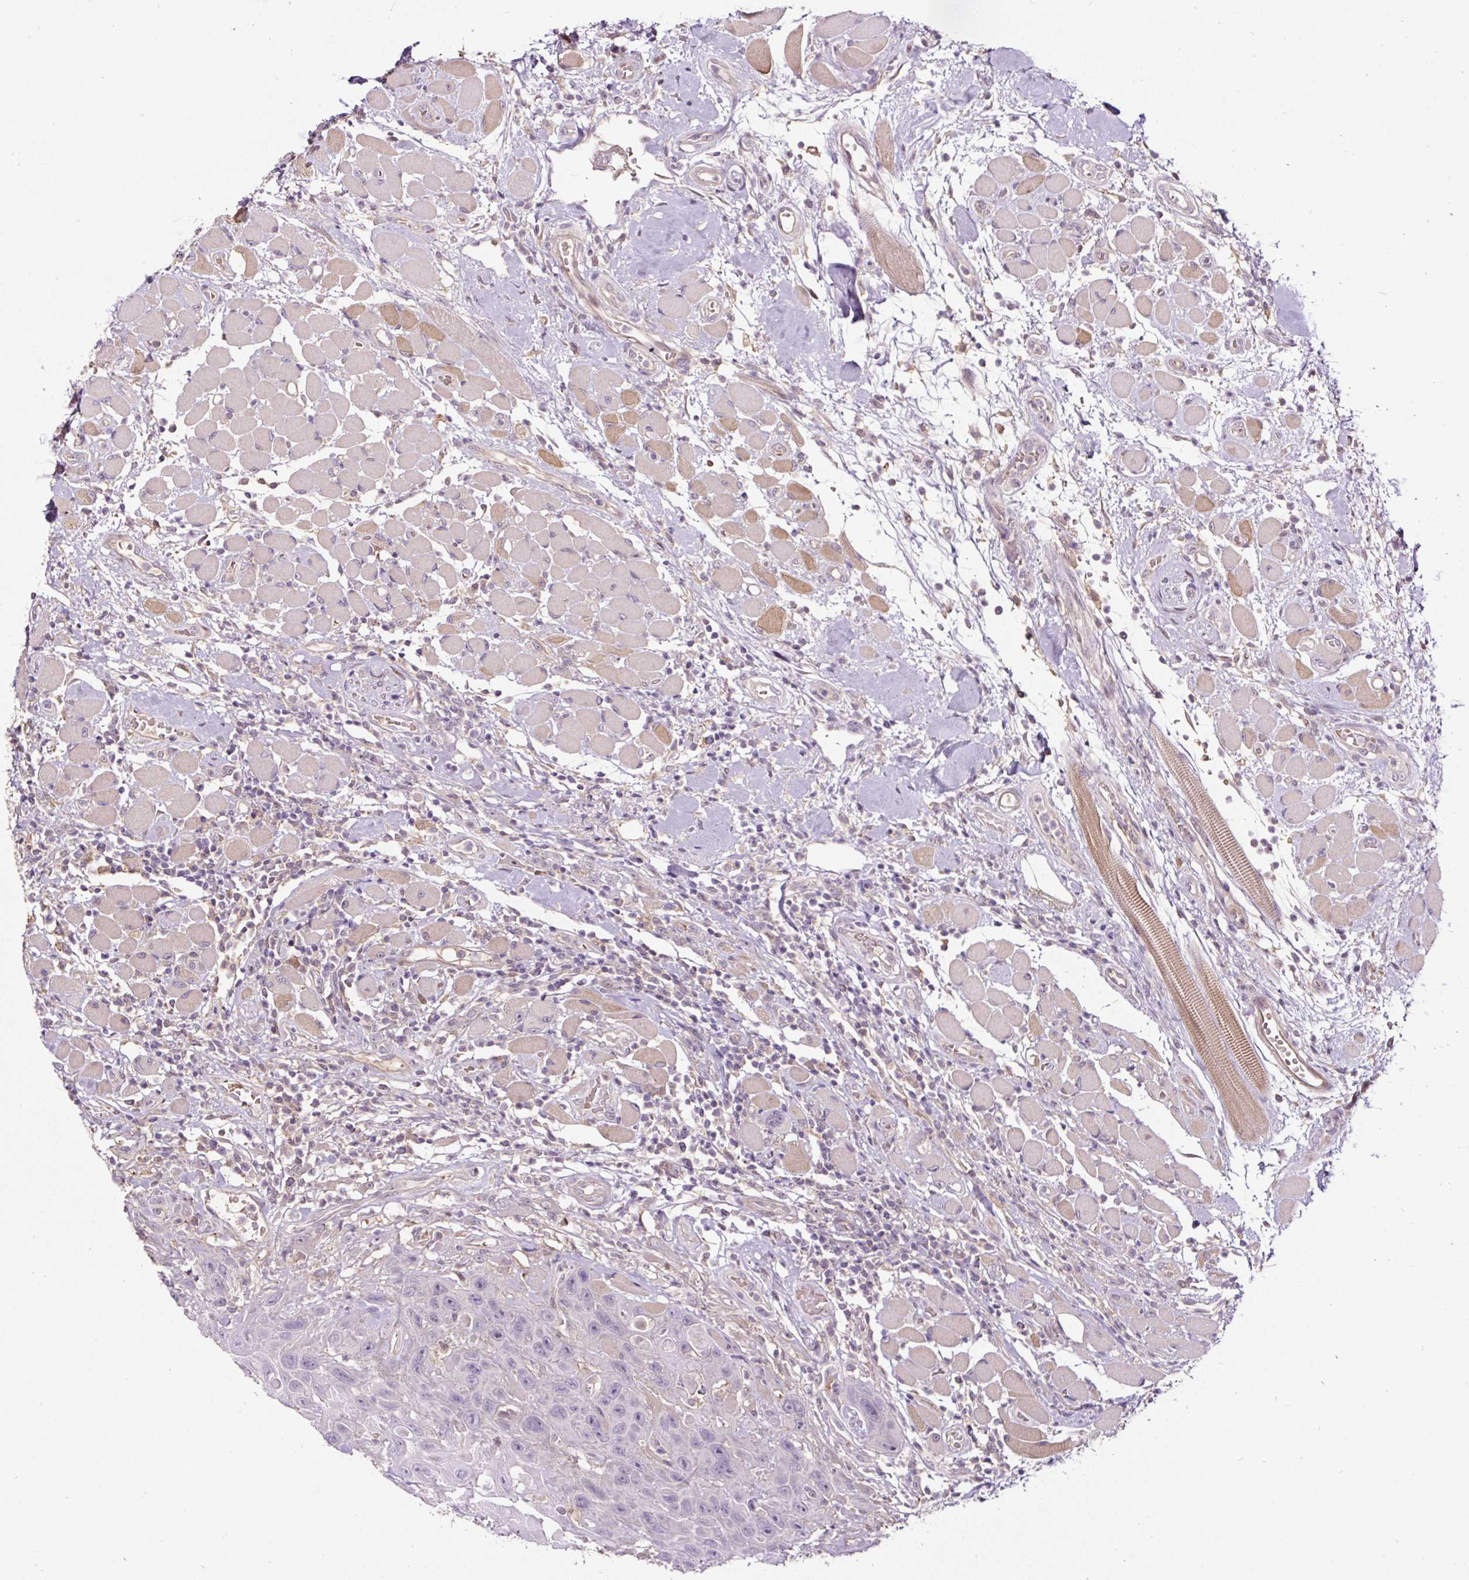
{"staining": {"intensity": "negative", "quantity": "none", "location": "none"}, "tissue": "head and neck cancer", "cell_type": "Tumor cells", "image_type": "cancer", "snomed": [{"axis": "morphology", "description": "Squamous cell carcinoma, NOS"}, {"axis": "topography", "description": "Head-Neck"}], "caption": "There is no significant expression in tumor cells of head and neck cancer. Brightfield microscopy of immunohistochemistry (IHC) stained with DAB (3,3'-diaminobenzidine) (brown) and hematoxylin (blue), captured at high magnification.", "gene": "LRRC24", "patient": {"sex": "female", "age": 59}}